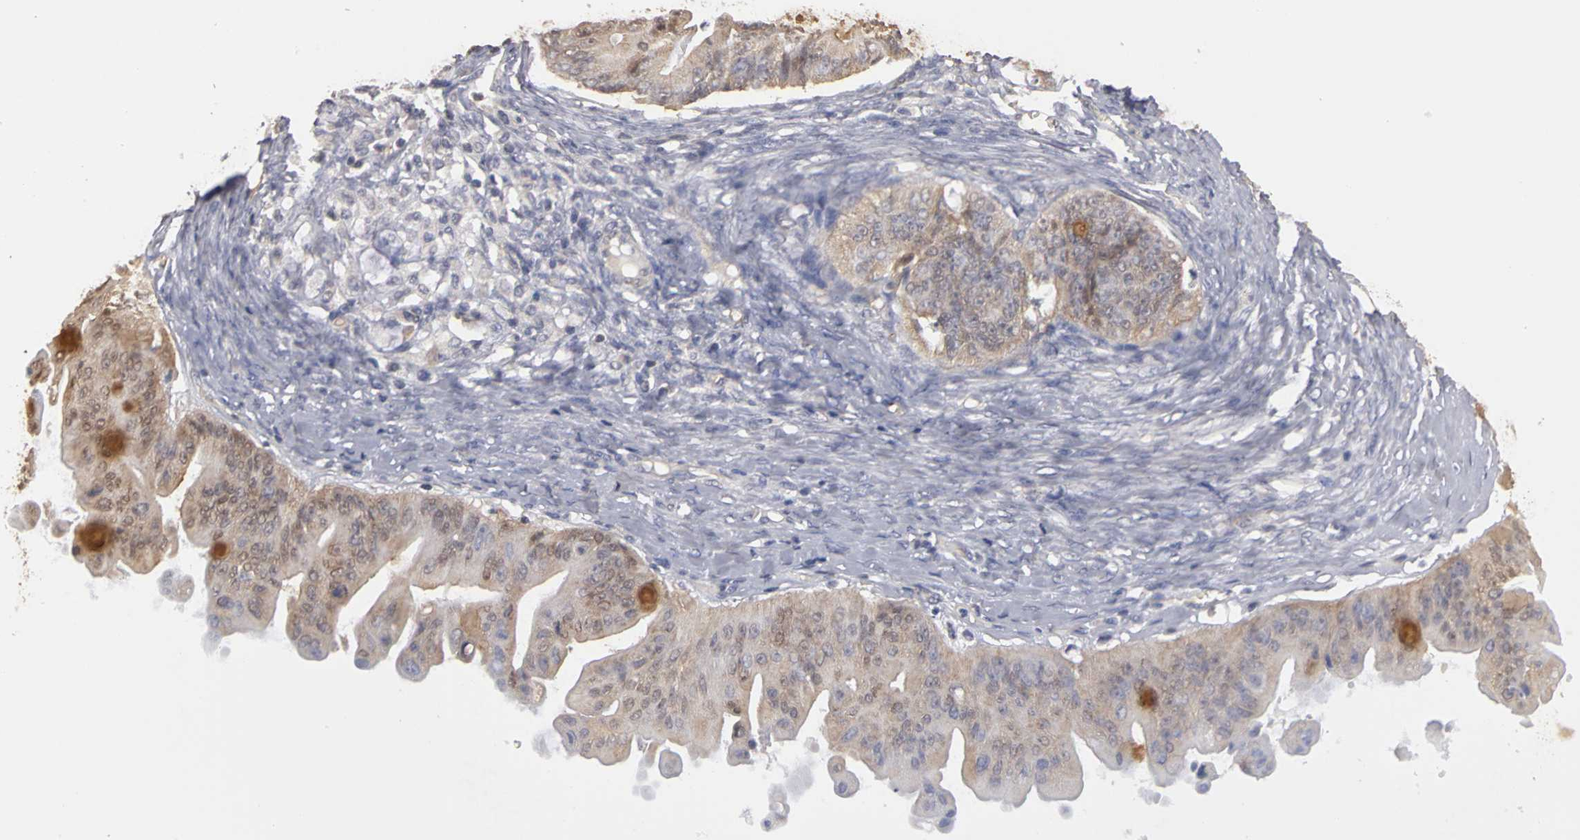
{"staining": {"intensity": "moderate", "quantity": ">75%", "location": "cytoplasmic/membranous"}, "tissue": "ovarian cancer", "cell_type": "Tumor cells", "image_type": "cancer", "snomed": [{"axis": "morphology", "description": "Cystadenocarcinoma, mucinous, NOS"}, {"axis": "topography", "description": "Ovary"}], "caption": "Human ovarian cancer stained for a protein (brown) exhibits moderate cytoplasmic/membranous positive expression in approximately >75% of tumor cells.", "gene": "PLEKHA1", "patient": {"sex": "female", "age": 37}}